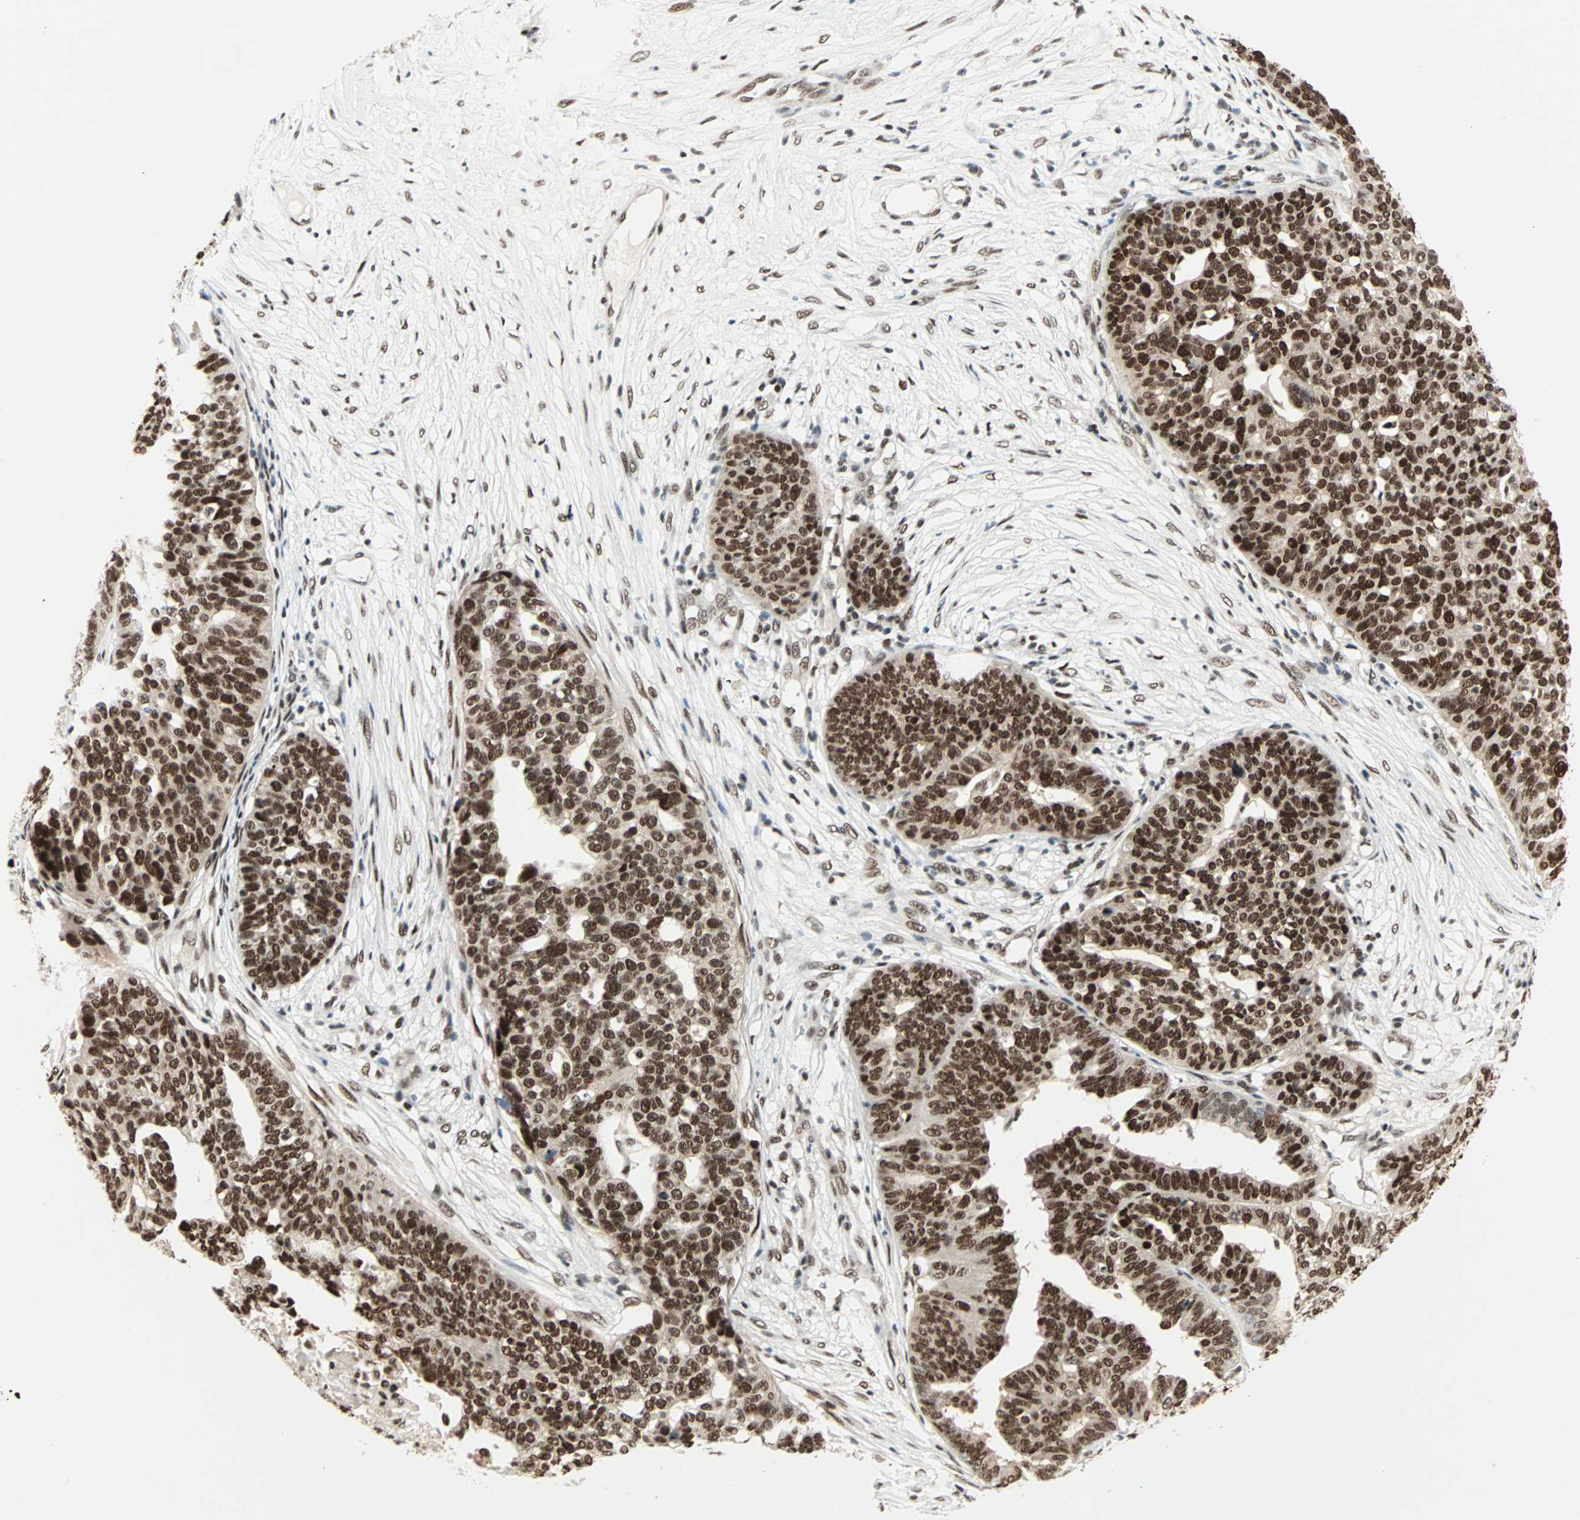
{"staining": {"intensity": "strong", "quantity": ">75%", "location": "nuclear"}, "tissue": "ovarian cancer", "cell_type": "Tumor cells", "image_type": "cancer", "snomed": [{"axis": "morphology", "description": "Cystadenocarcinoma, serous, NOS"}, {"axis": "topography", "description": "Ovary"}], "caption": "Ovarian cancer (serous cystadenocarcinoma) stained with a protein marker shows strong staining in tumor cells.", "gene": "BLM", "patient": {"sex": "female", "age": 59}}